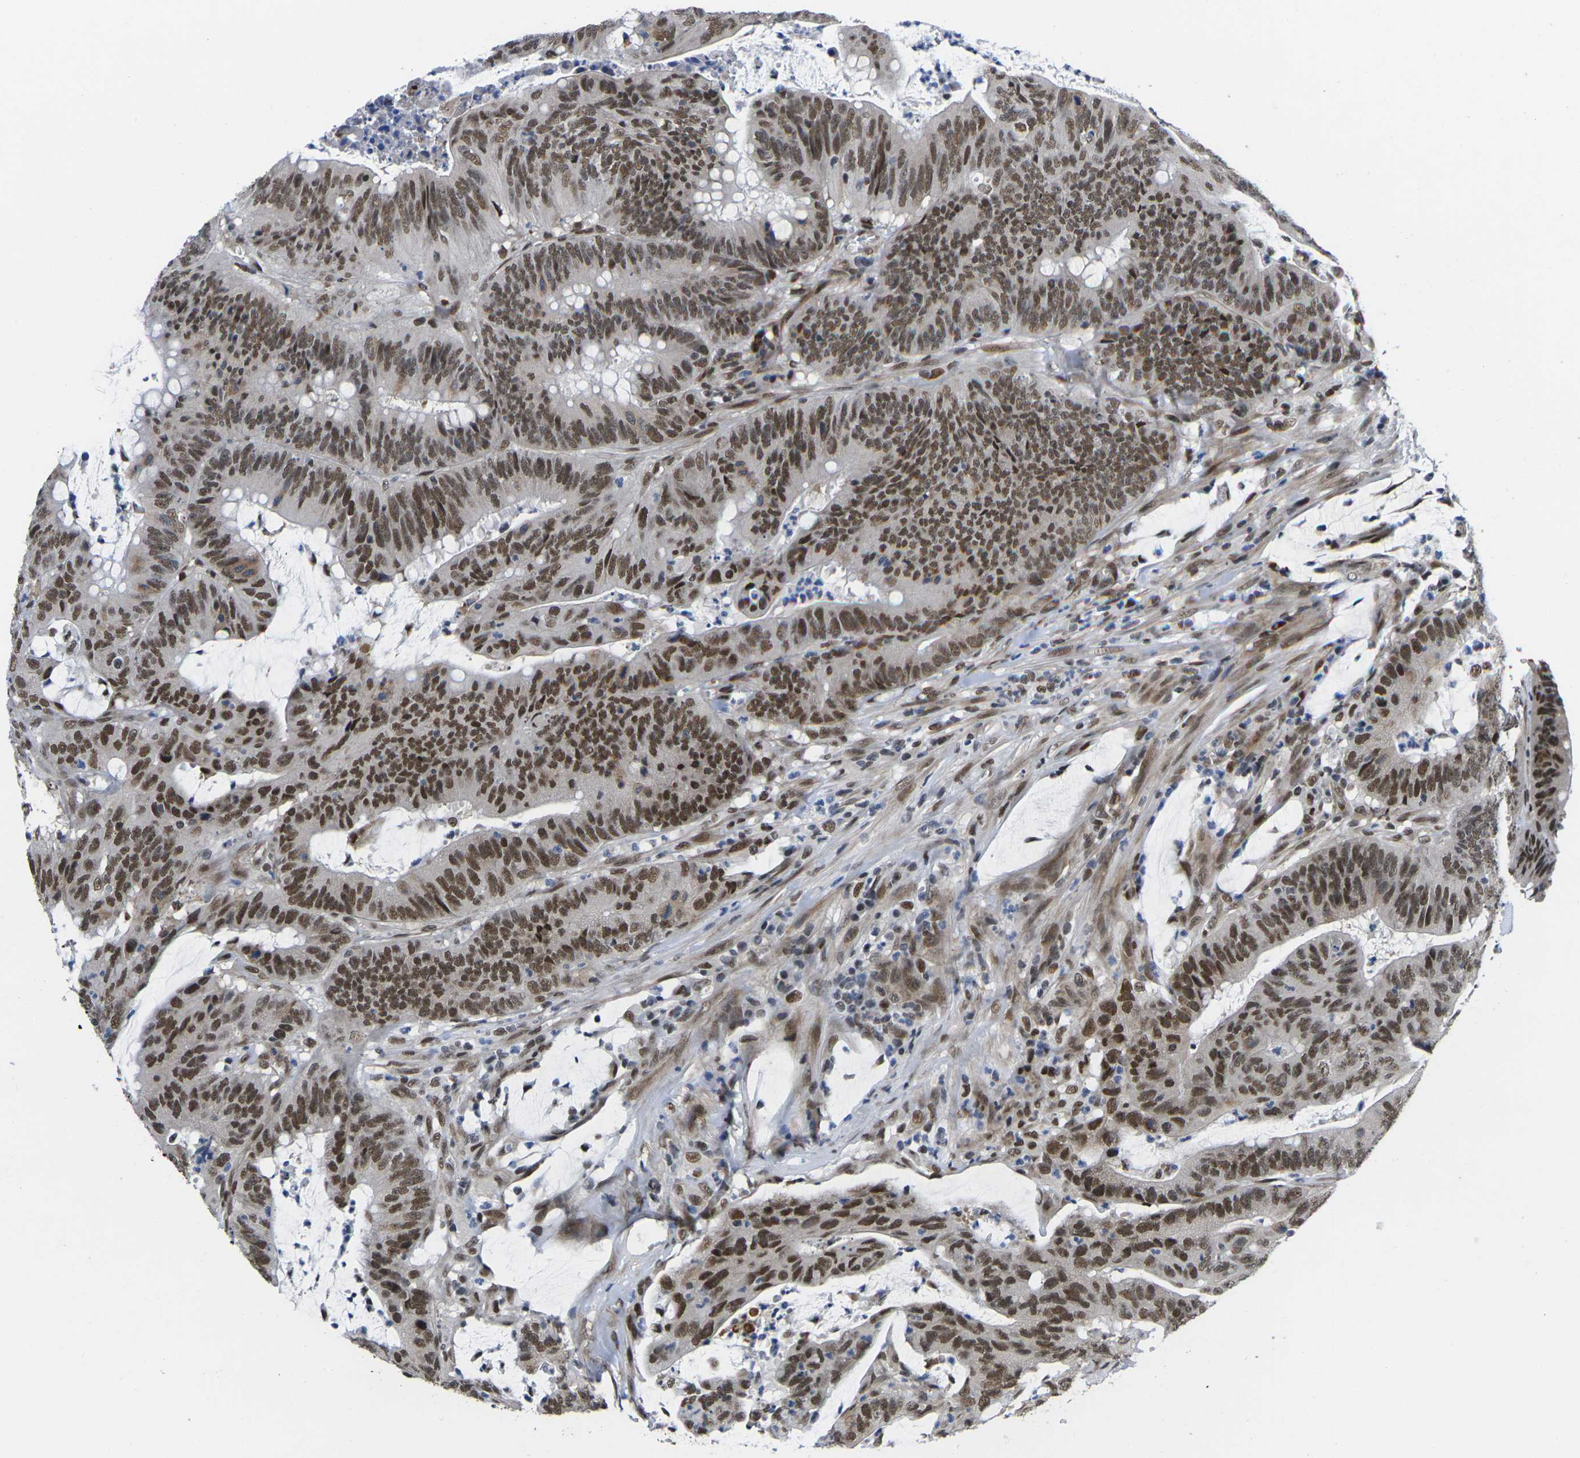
{"staining": {"intensity": "moderate", "quantity": ">75%", "location": "nuclear"}, "tissue": "colorectal cancer", "cell_type": "Tumor cells", "image_type": "cancer", "snomed": [{"axis": "morphology", "description": "Adenocarcinoma, NOS"}, {"axis": "topography", "description": "Colon"}], "caption": "Immunohistochemical staining of colorectal cancer demonstrates medium levels of moderate nuclear protein positivity in approximately >75% of tumor cells. The staining was performed using DAB to visualize the protein expression in brown, while the nuclei were stained in blue with hematoxylin (Magnification: 20x).", "gene": "RBM7", "patient": {"sex": "male", "age": 45}}